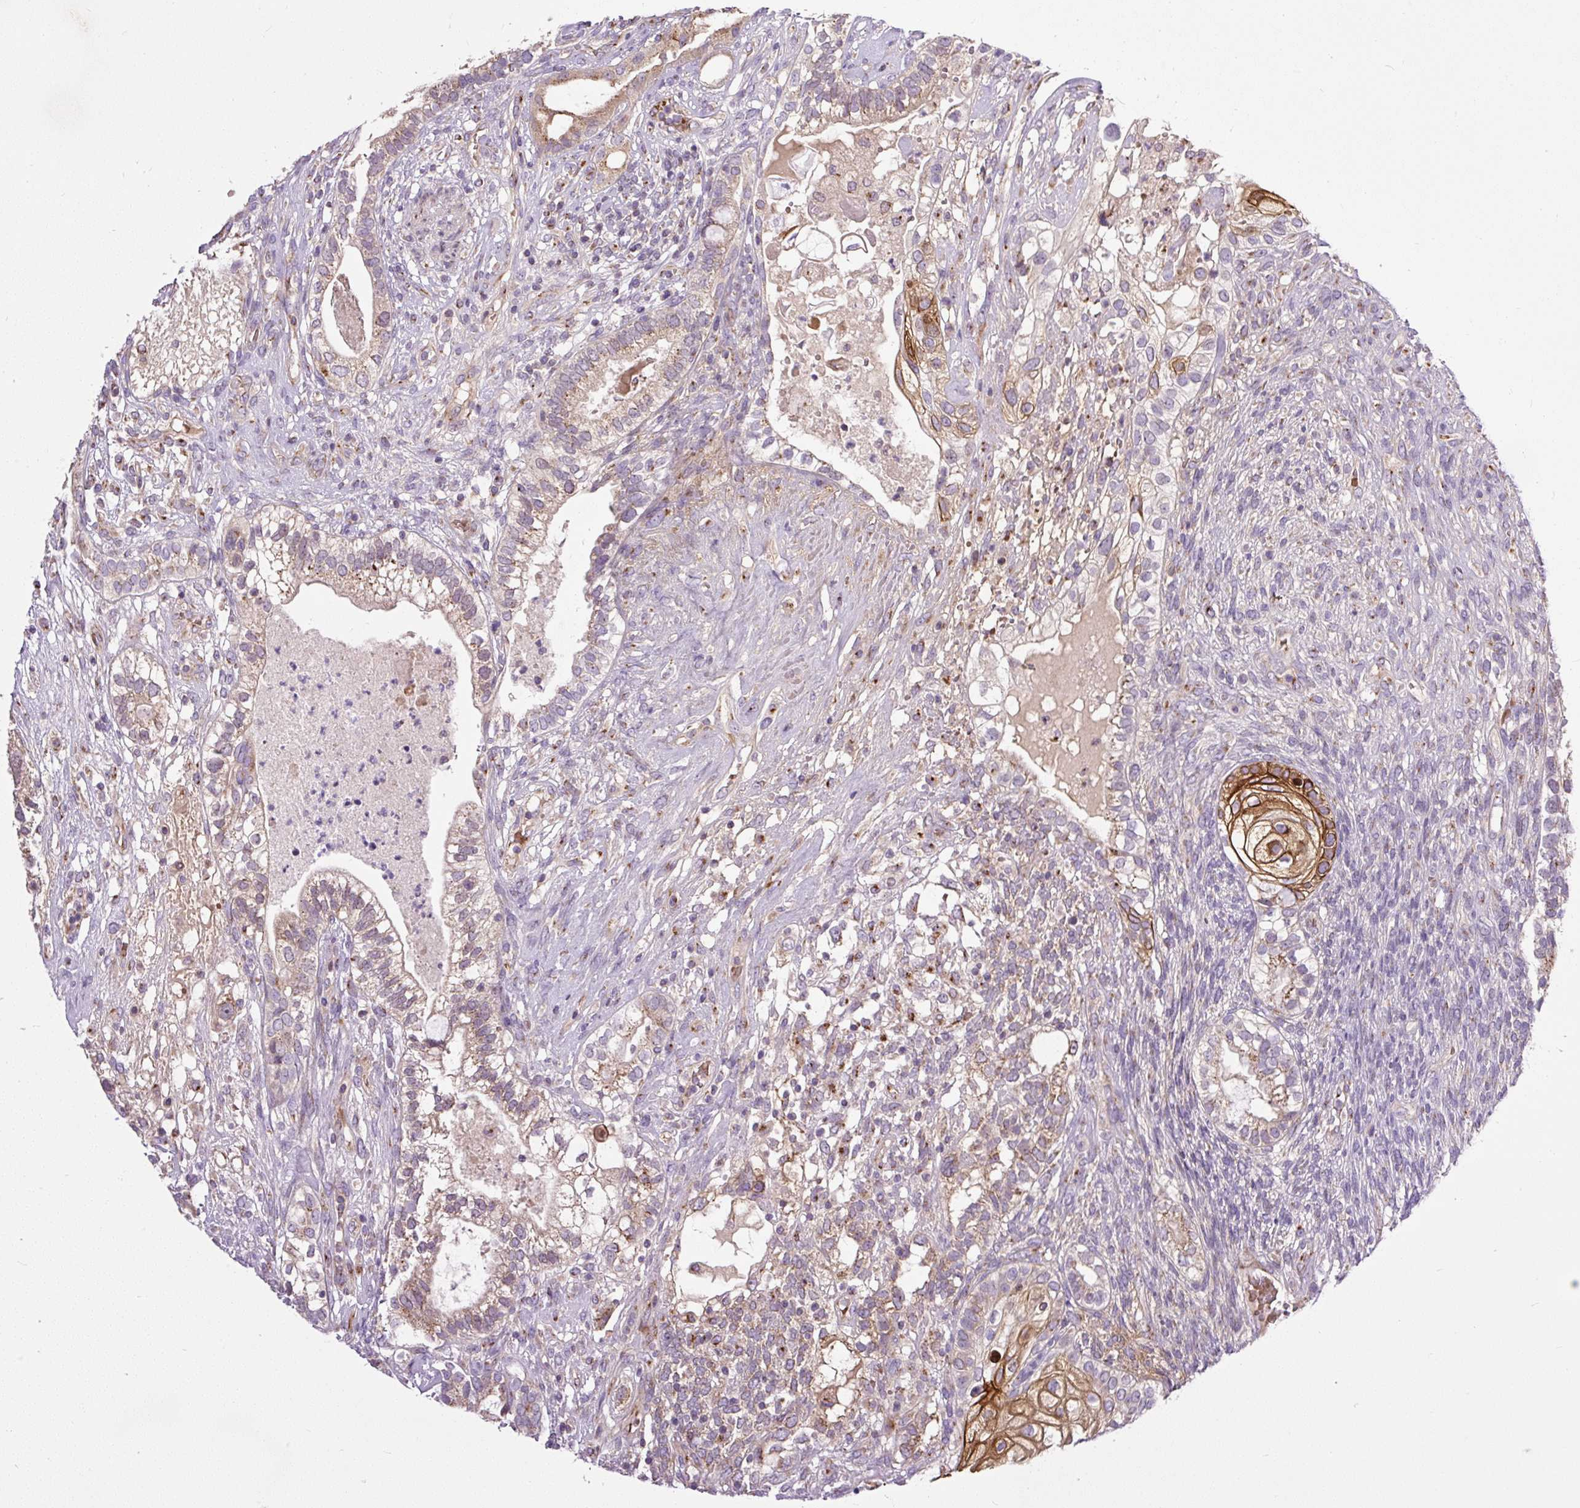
{"staining": {"intensity": "moderate", "quantity": "<25%", "location": "cytoplasmic/membranous"}, "tissue": "testis cancer", "cell_type": "Tumor cells", "image_type": "cancer", "snomed": [{"axis": "morphology", "description": "Seminoma, NOS"}, {"axis": "morphology", "description": "Carcinoma, Embryonal, NOS"}, {"axis": "topography", "description": "Testis"}], "caption": "Tumor cells reveal moderate cytoplasmic/membranous positivity in about <25% of cells in testis embryonal carcinoma.", "gene": "MSMP", "patient": {"sex": "male", "age": 41}}